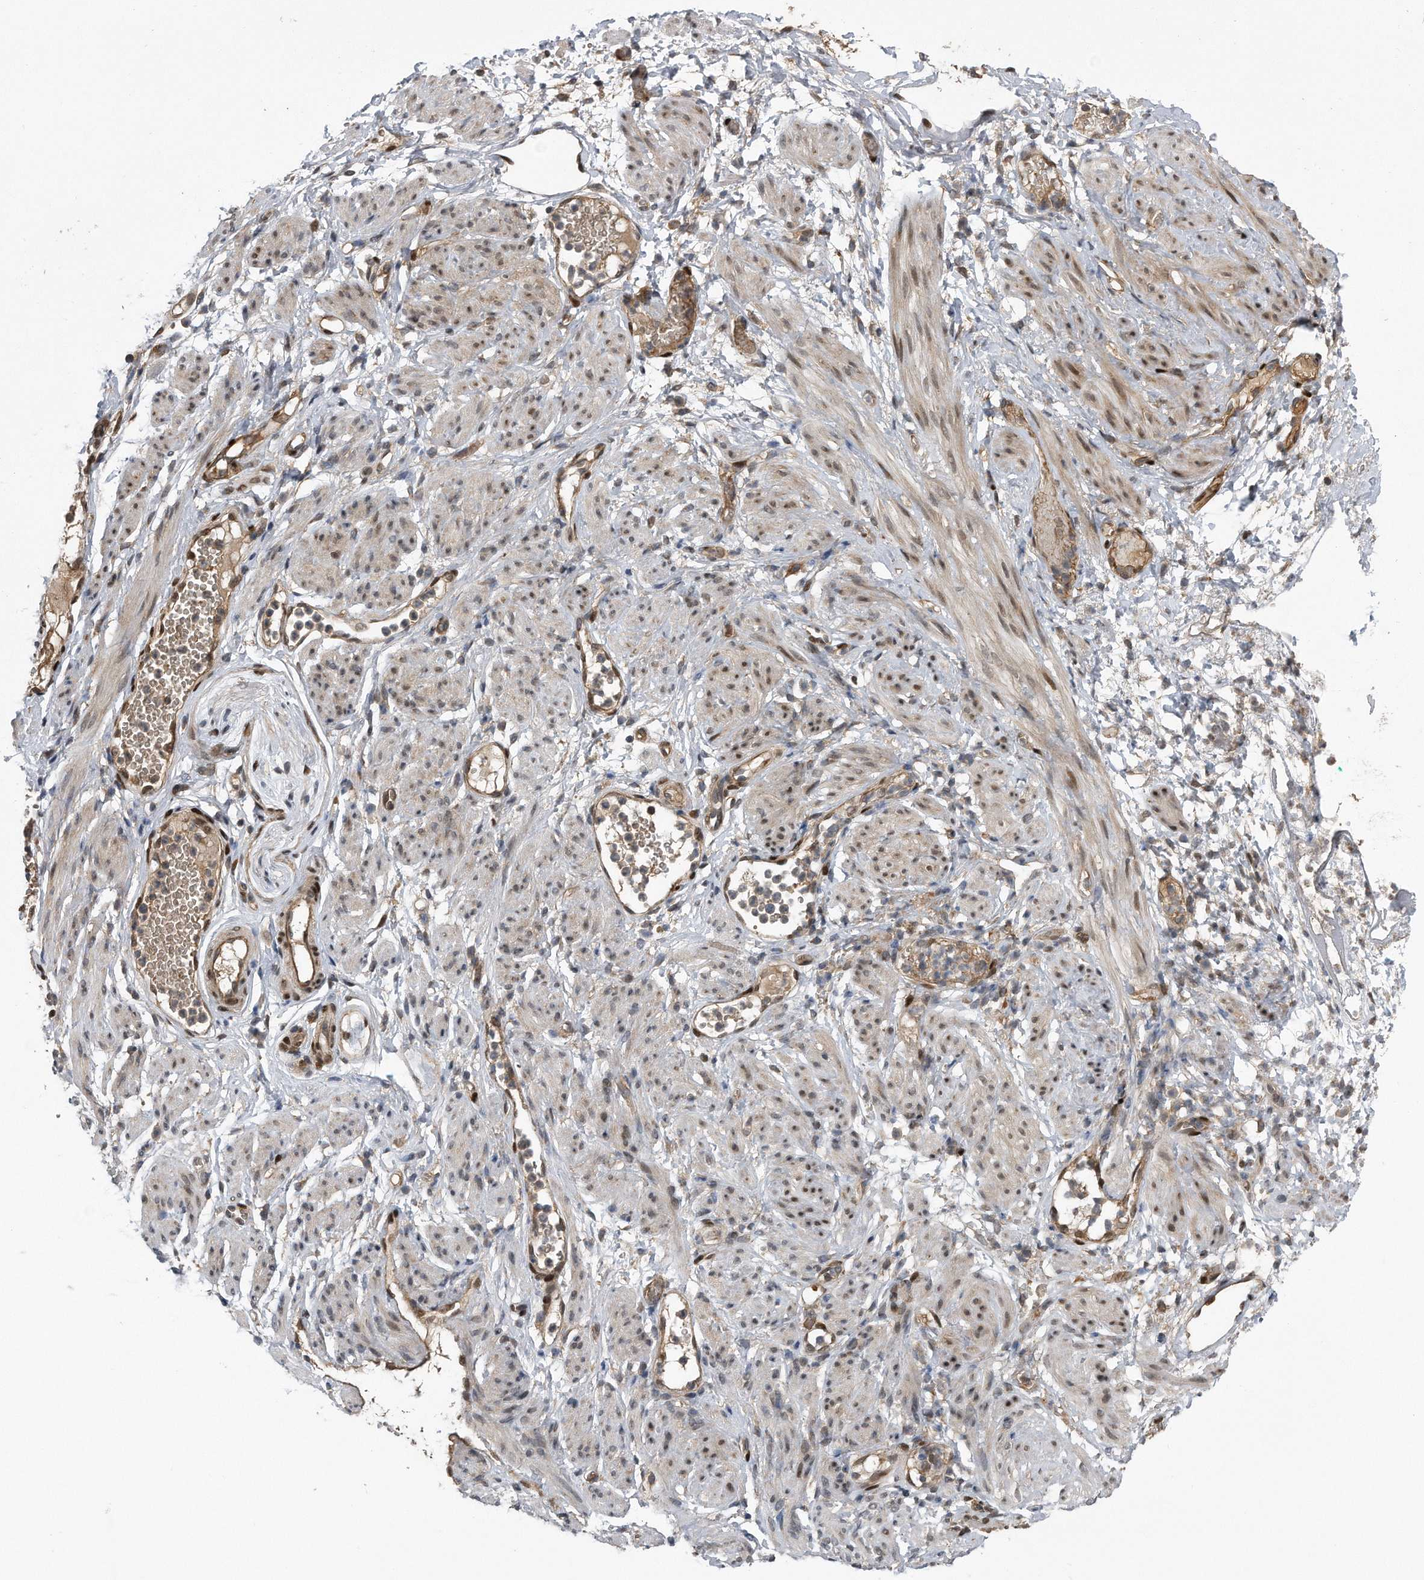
{"staining": {"intensity": "moderate", "quantity": ">75%", "location": "cytoplasmic/membranous"}, "tissue": "soft tissue", "cell_type": "Chondrocytes", "image_type": "normal", "snomed": [{"axis": "morphology", "description": "Normal tissue, NOS"}, {"axis": "topography", "description": "Smooth muscle"}, {"axis": "topography", "description": "Peripheral nerve tissue"}], "caption": "Protein analysis of unremarkable soft tissue displays moderate cytoplasmic/membranous staining in about >75% of chondrocytes. Ihc stains the protein in brown and the nuclei are stained blue.", "gene": "ZNF79", "patient": {"sex": "female", "age": 39}}